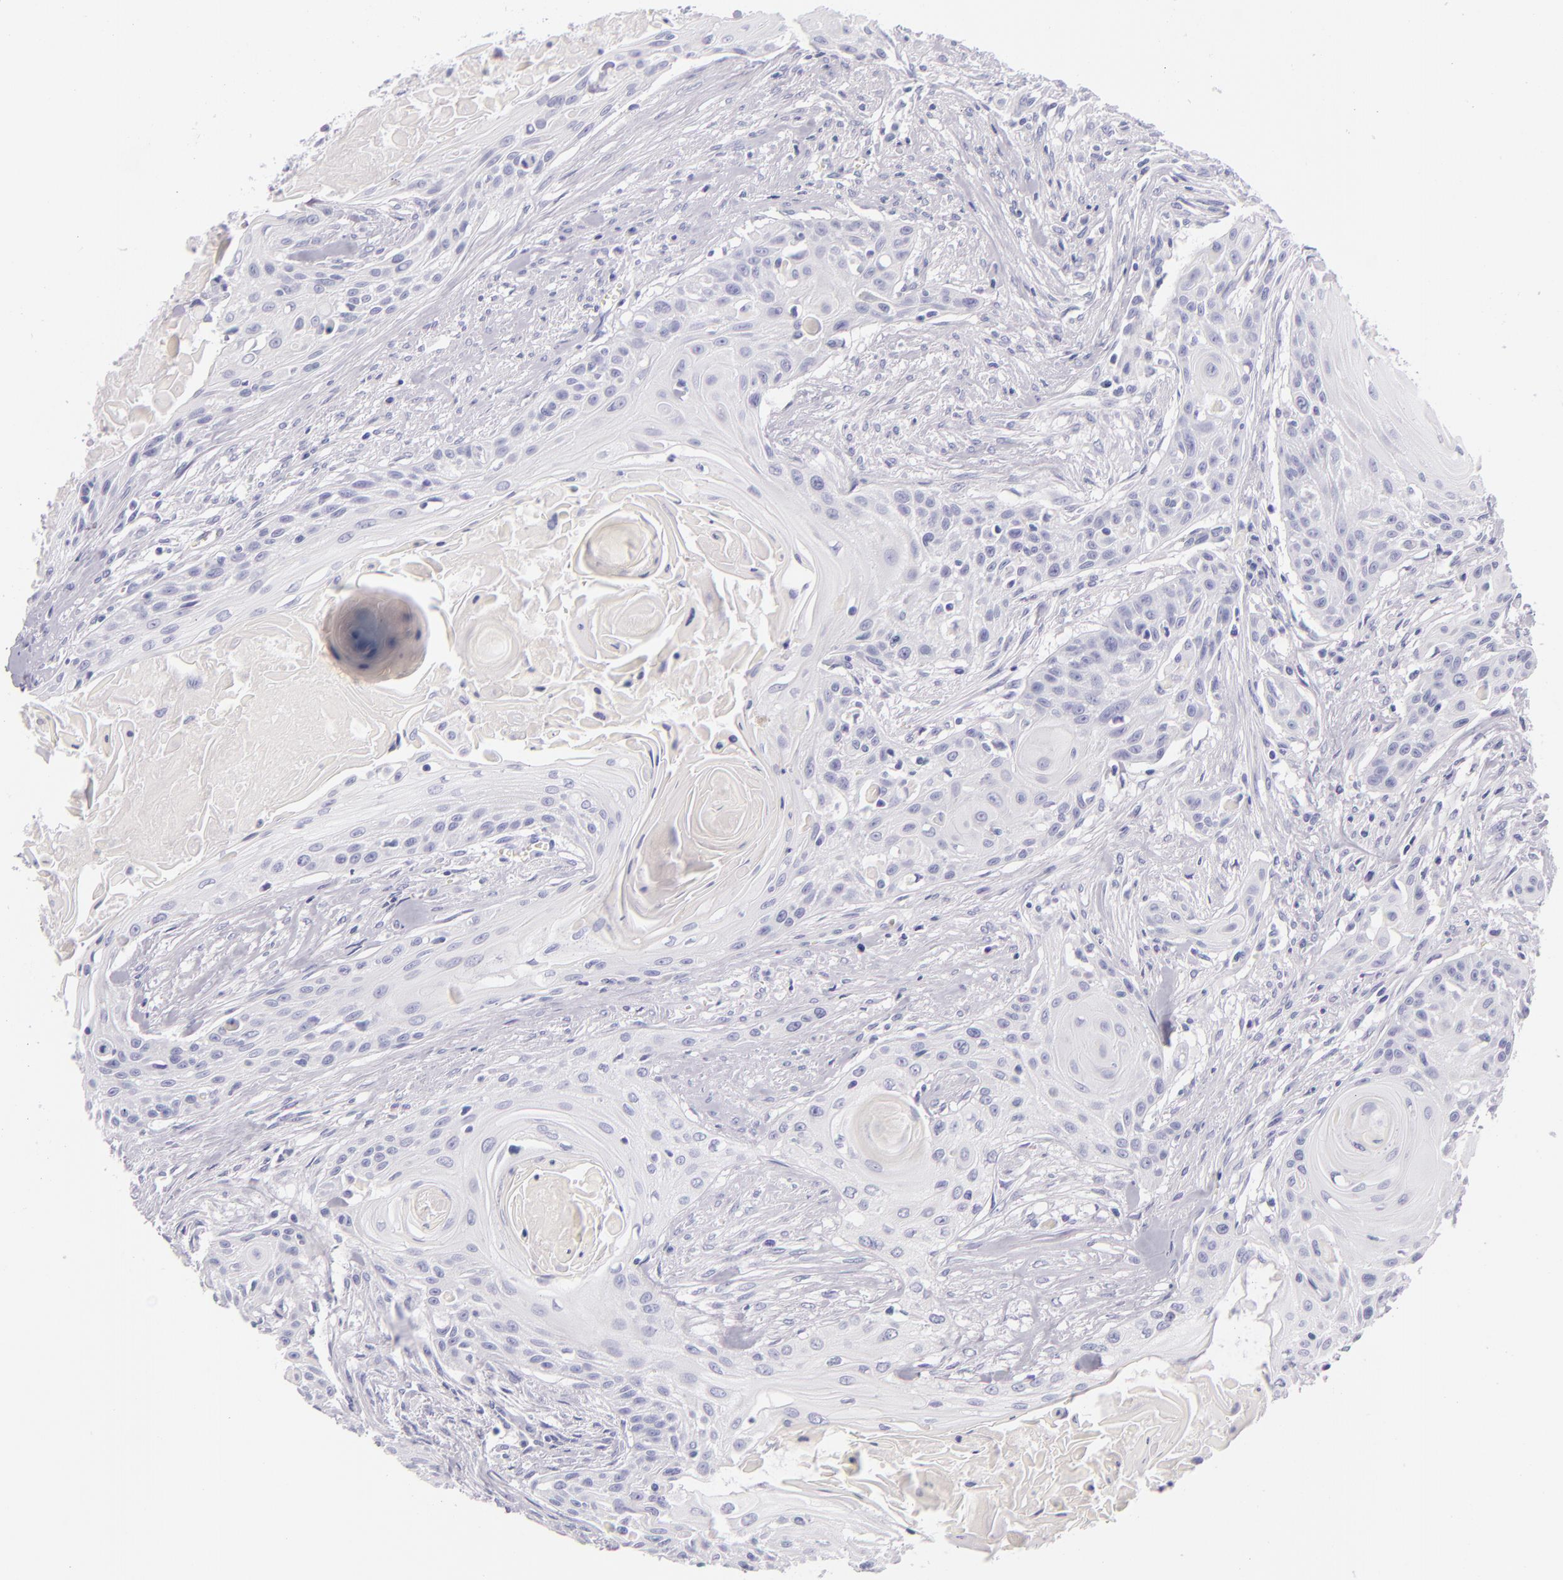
{"staining": {"intensity": "negative", "quantity": "none", "location": "none"}, "tissue": "head and neck cancer", "cell_type": "Tumor cells", "image_type": "cancer", "snomed": [{"axis": "morphology", "description": "Squamous cell carcinoma, NOS"}, {"axis": "morphology", "description": "Squamous cell carcinoma, metastatic, NOS"}, {"axis": "topography", "description": "Lymph node"}, {"axis": "topography", "description": "Salivary gland"}, {"axis": "topography", "description": "Head-Neck"}], "caption": "Tumor cells are negative for protein expression in human head and neck cancer. (DAB immunohistochemistry, high magnification).", "gene": "INA", "patient": {"sex": "female", "age": 74}}